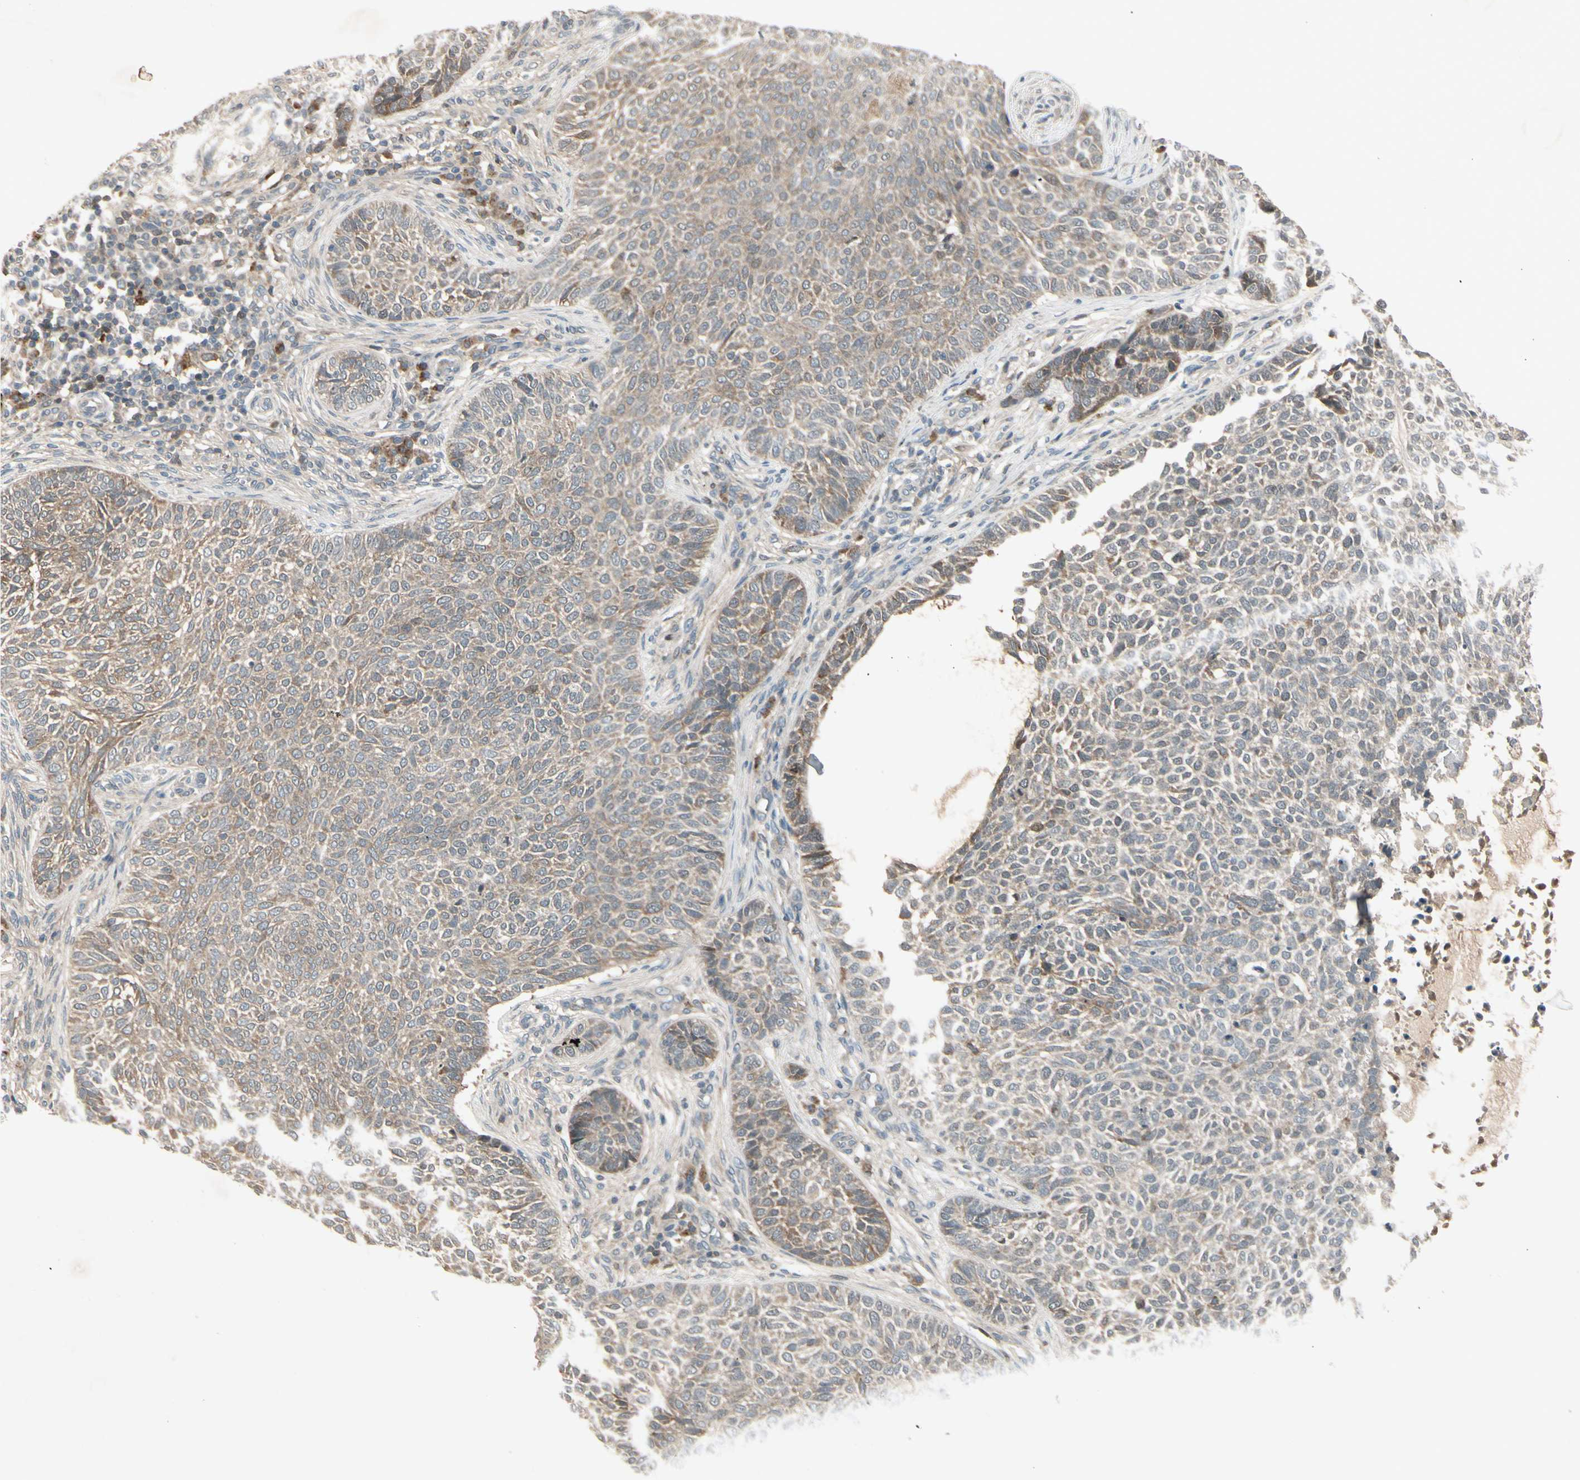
{"staining": {"intensity": "moderate", "quantity": ">75%", "location": "cytoplasmic/membranous"}, "tissue": "skin cancer", "cell_type": "Tumor cells", "image_type": "cancer", "snomed": [{"axis": "morphology", "description": "Basal cell carcinoma"}, {"axis": "topography", "description": "Skin"}], "caption": "The micrograph reveals immunohistochemical staining of skin cancer (basal cell carcinoma). There is moderate cytoplasmic/membranous expression is appreciated in approximately >75% of tumor cells. Using DAB (3,3'-diaminobenzidine) (brown) and hematoxylin (blue) stains, captured at high magnification using brightfield microscopy.", "gene": "FHDC1", "patient": {"sex": "male", "age": 87}}